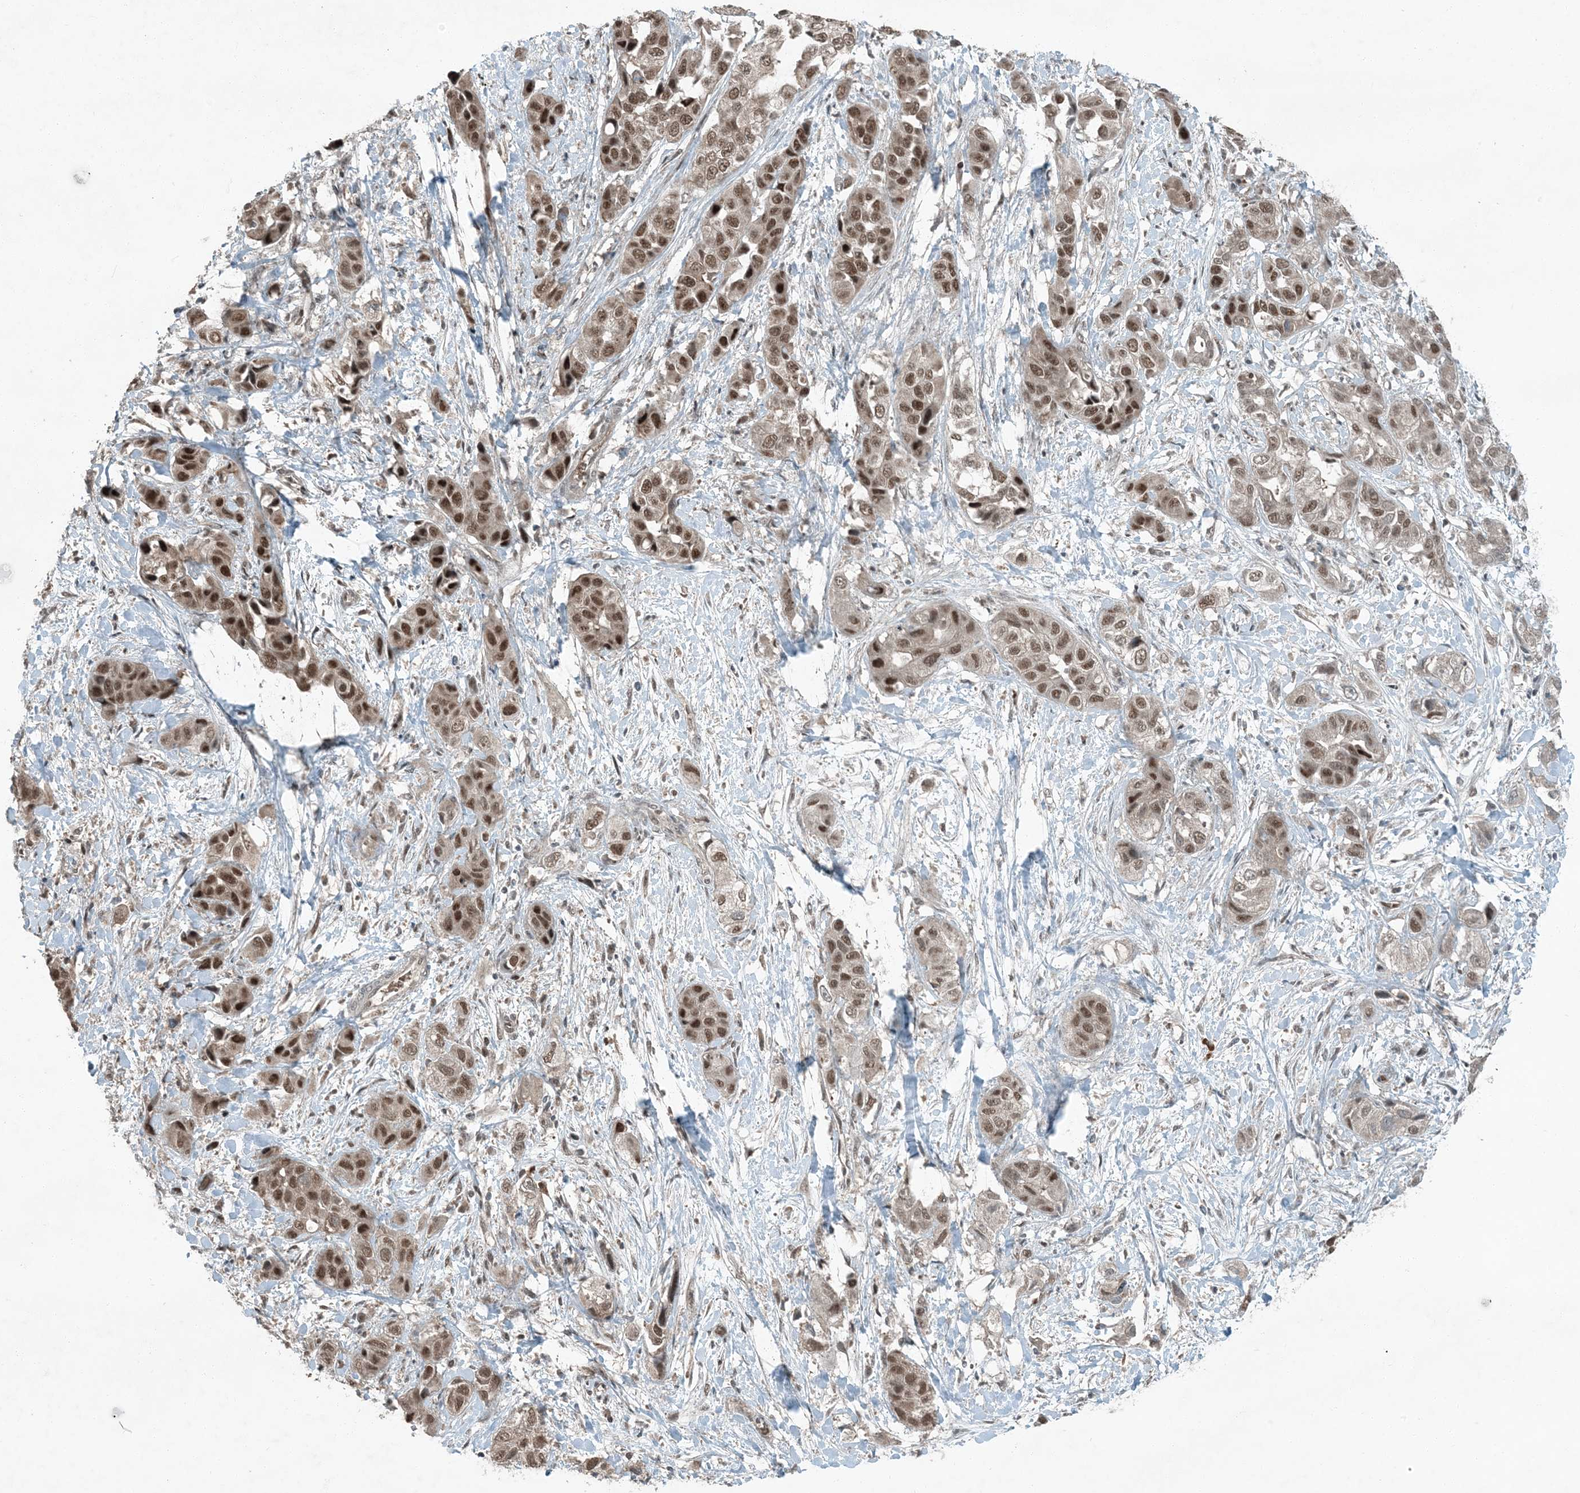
{"staining": {"intensity": "moderate", "quantity": ">75%", "location": "nuclear"}, "tissue": "liver cancer", "cell_type": "Tumor cells", "image_type": "cancer", "snomed": [{"axis": "morphology", "description": "Cholangiocarcinoma"}, {"axis": "topography", "description": "Liver"}], "caption": "Moderate nuclear protein positivity is identified in approximately >75% of tumor cells in cholangiocarcinoma (liver). Using DAB (brown) and hematoxylin (blue) stains, captured at high magnification using brightfield microscopy.", "gene": "TRAPPC12", "patient": {"sex": "female", "age": 52}}